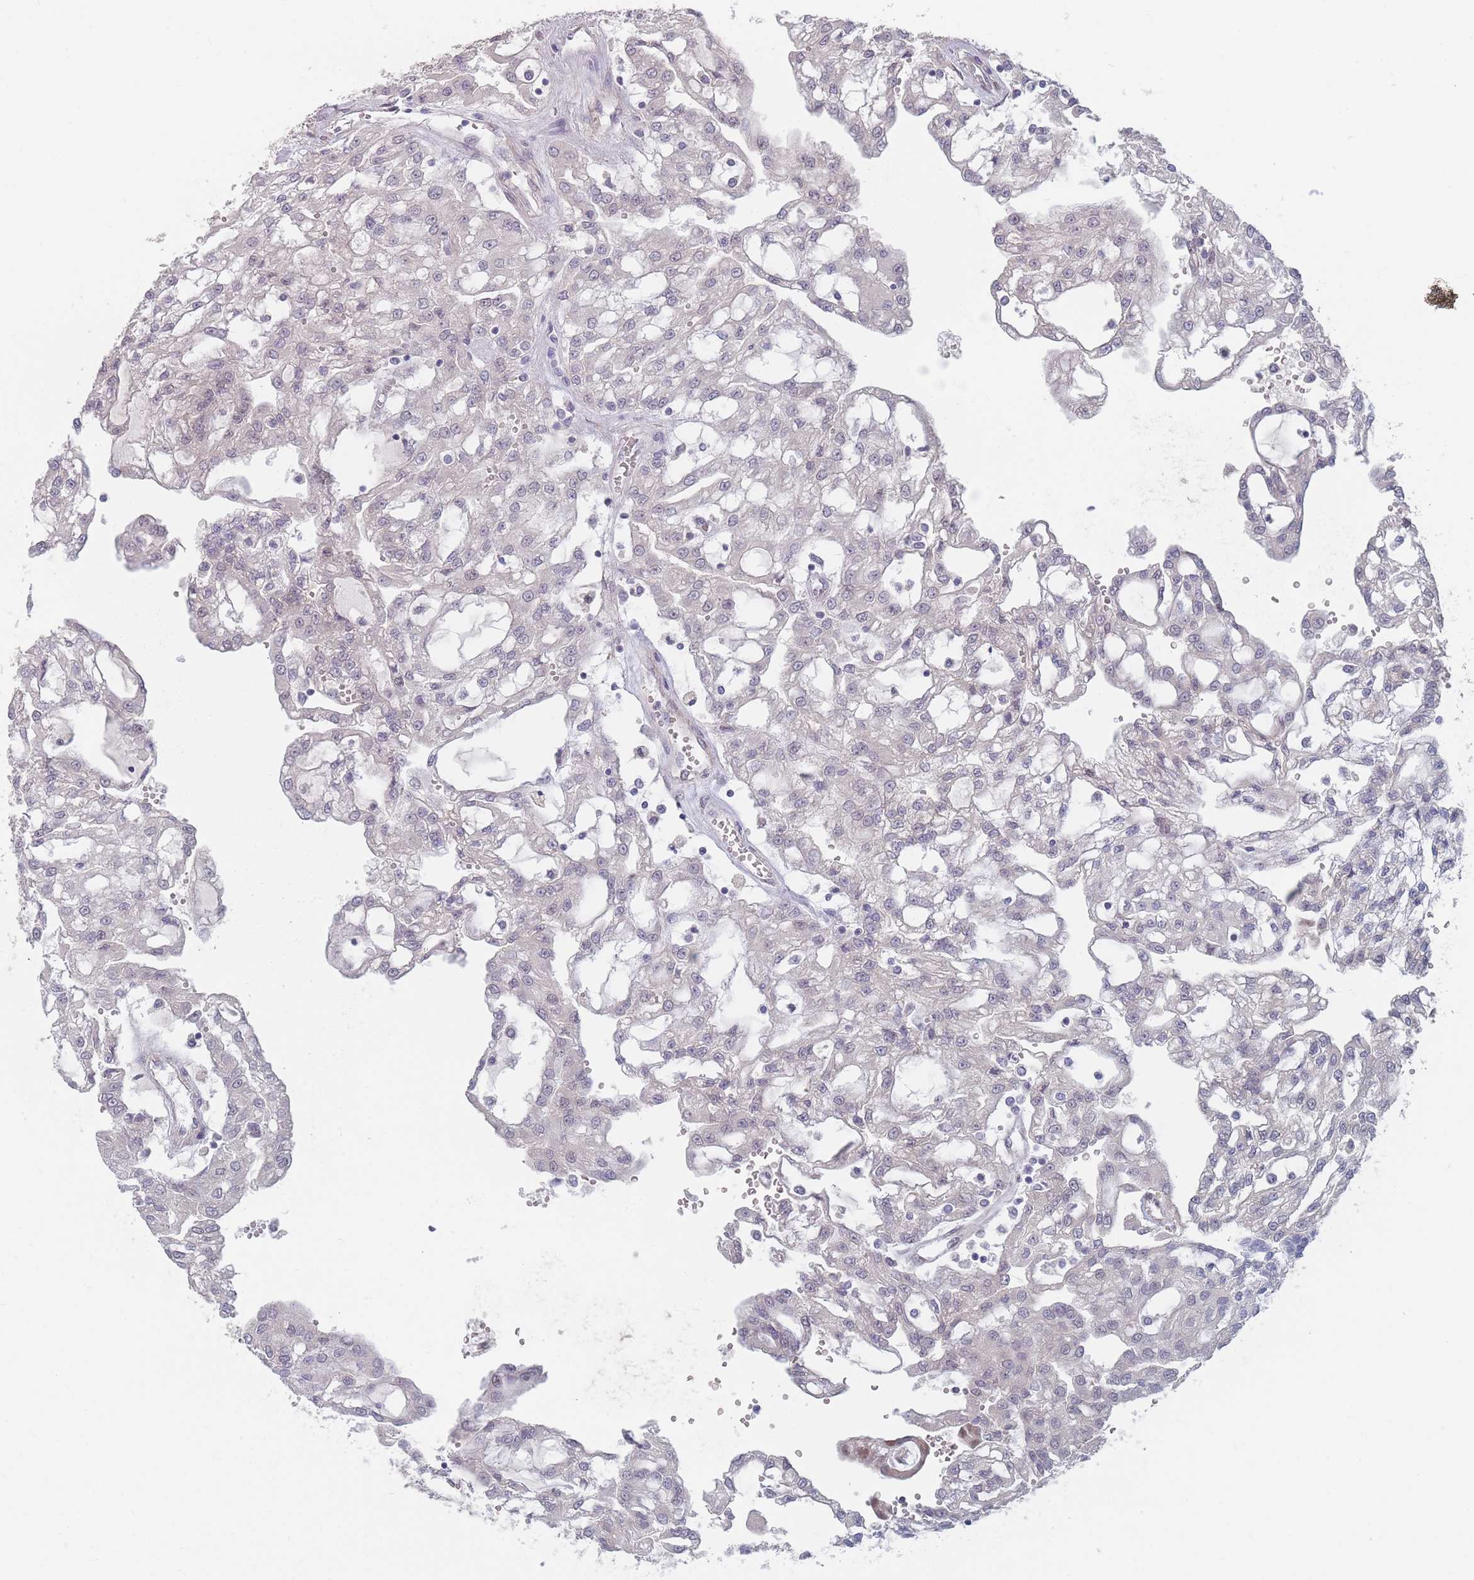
{"staining": {"intensity": "negative", "quantity": "none", "location": "none"}, "tissue": "renal cancer", "cell_type": "Tumor cells", "image_type": "cancer", "snomed": [{"axis": "morphology", "description": "Adenocarcinoma, NOS"}, {"axis": "topography", "description": "Kidney"}], "caption": "Photomicrograph shows no significant protein positivity in tumor cells of renal adenocarcinoma. (DAB immunohistochemistry (IHC) with hematoxylin counter stain).", "gene": "ANKRD10", "patient": {"sex": "male", "age": 63}}